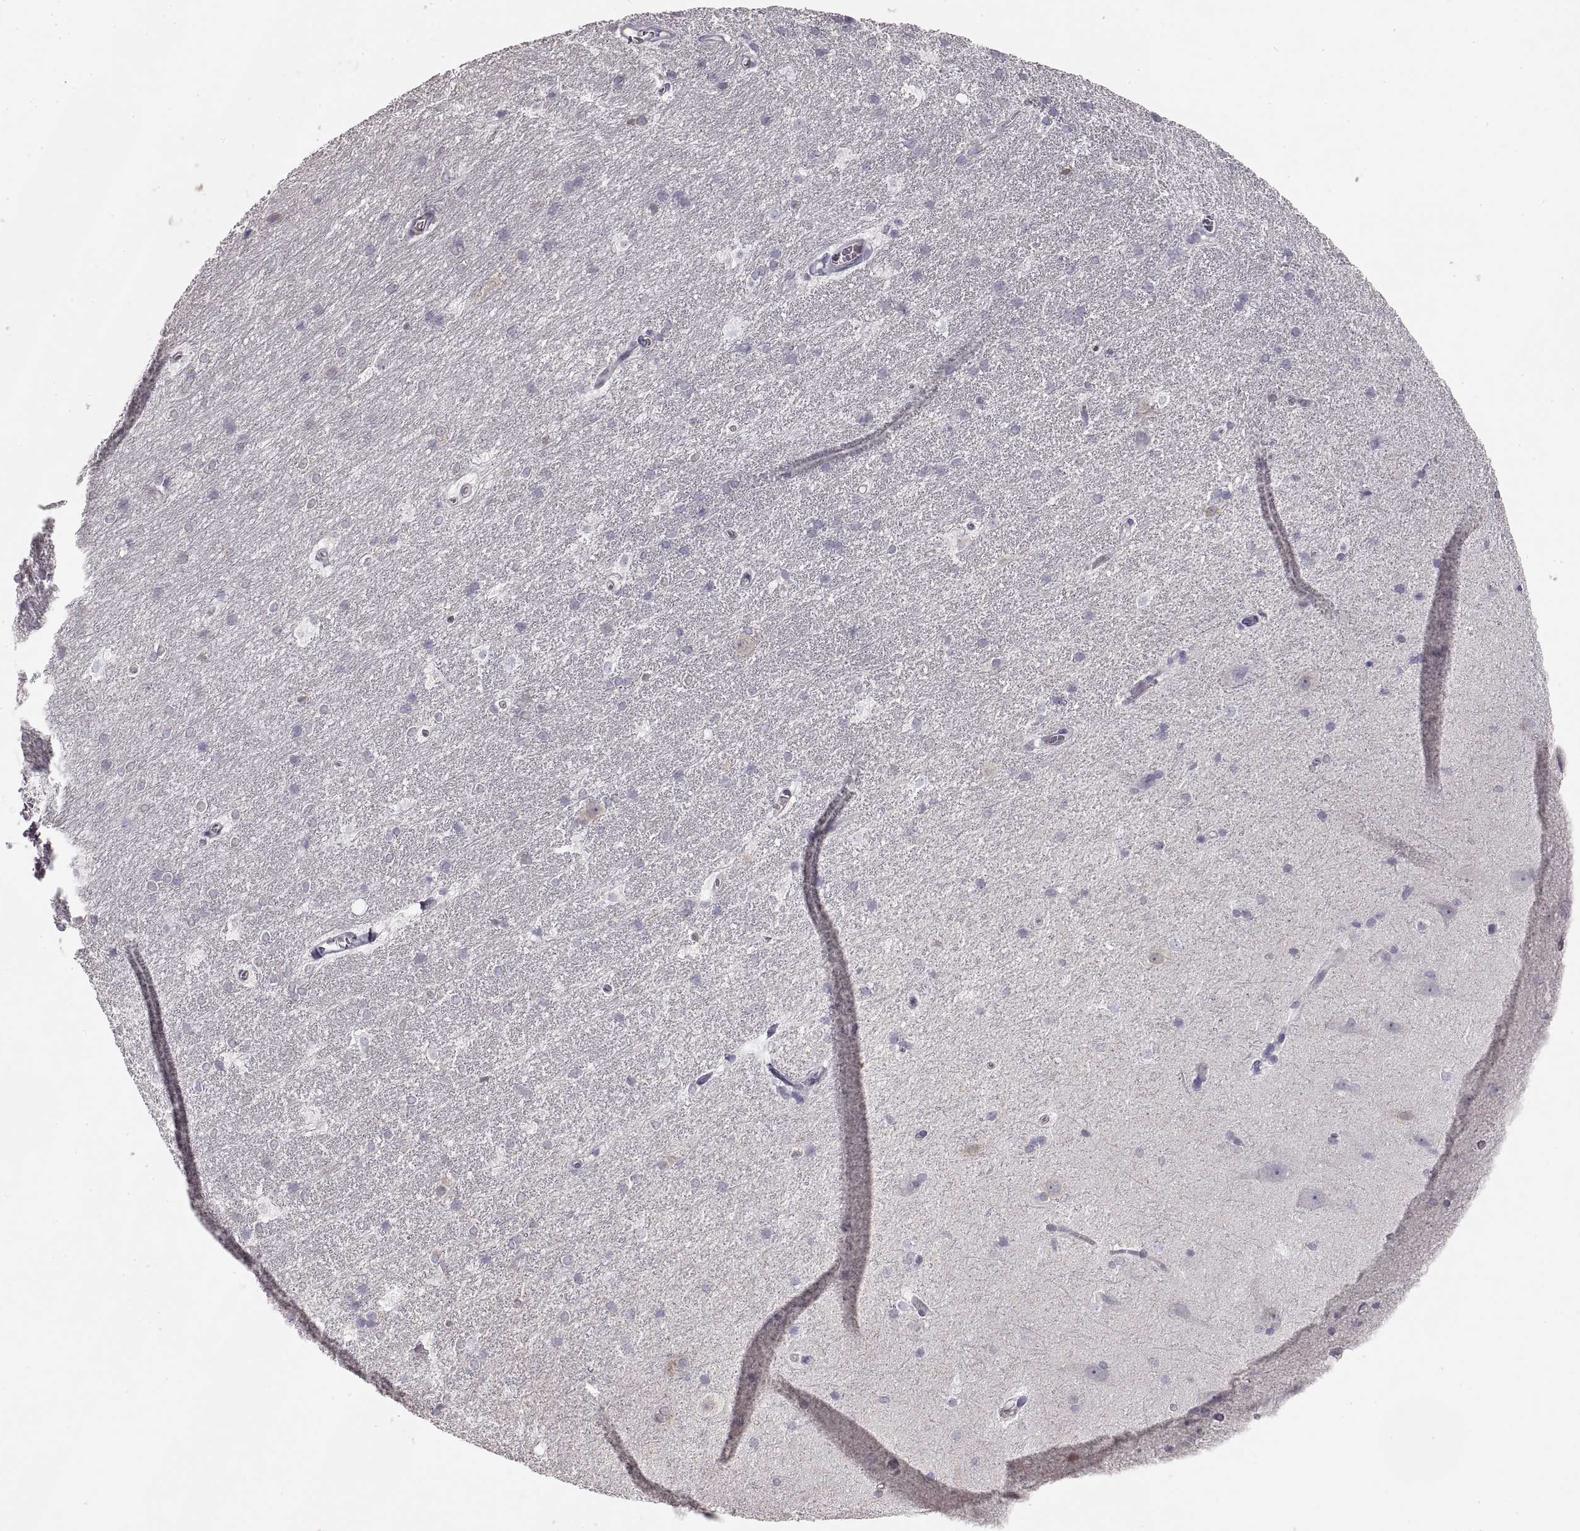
{"staining": {"intensity": "negative", "quantity": "none", "location": "none"}, "tissue": "hippocampus", "cell_type": "Glial cells", "image_type": "normal", "snomed": [{"axis": "morphology", "description": "Normal tissue, NOS"}, {"axis": "topography", "description": "Cerebral cortex"}, {"axis": "topography", "description": "Hippocampus"}], "caption": "Hippocampus stained for a protein using IHC demonstrates no staining glial cells.", "gene": "HSP90AB1", "patient": {"sex": "female", "age": 19}}